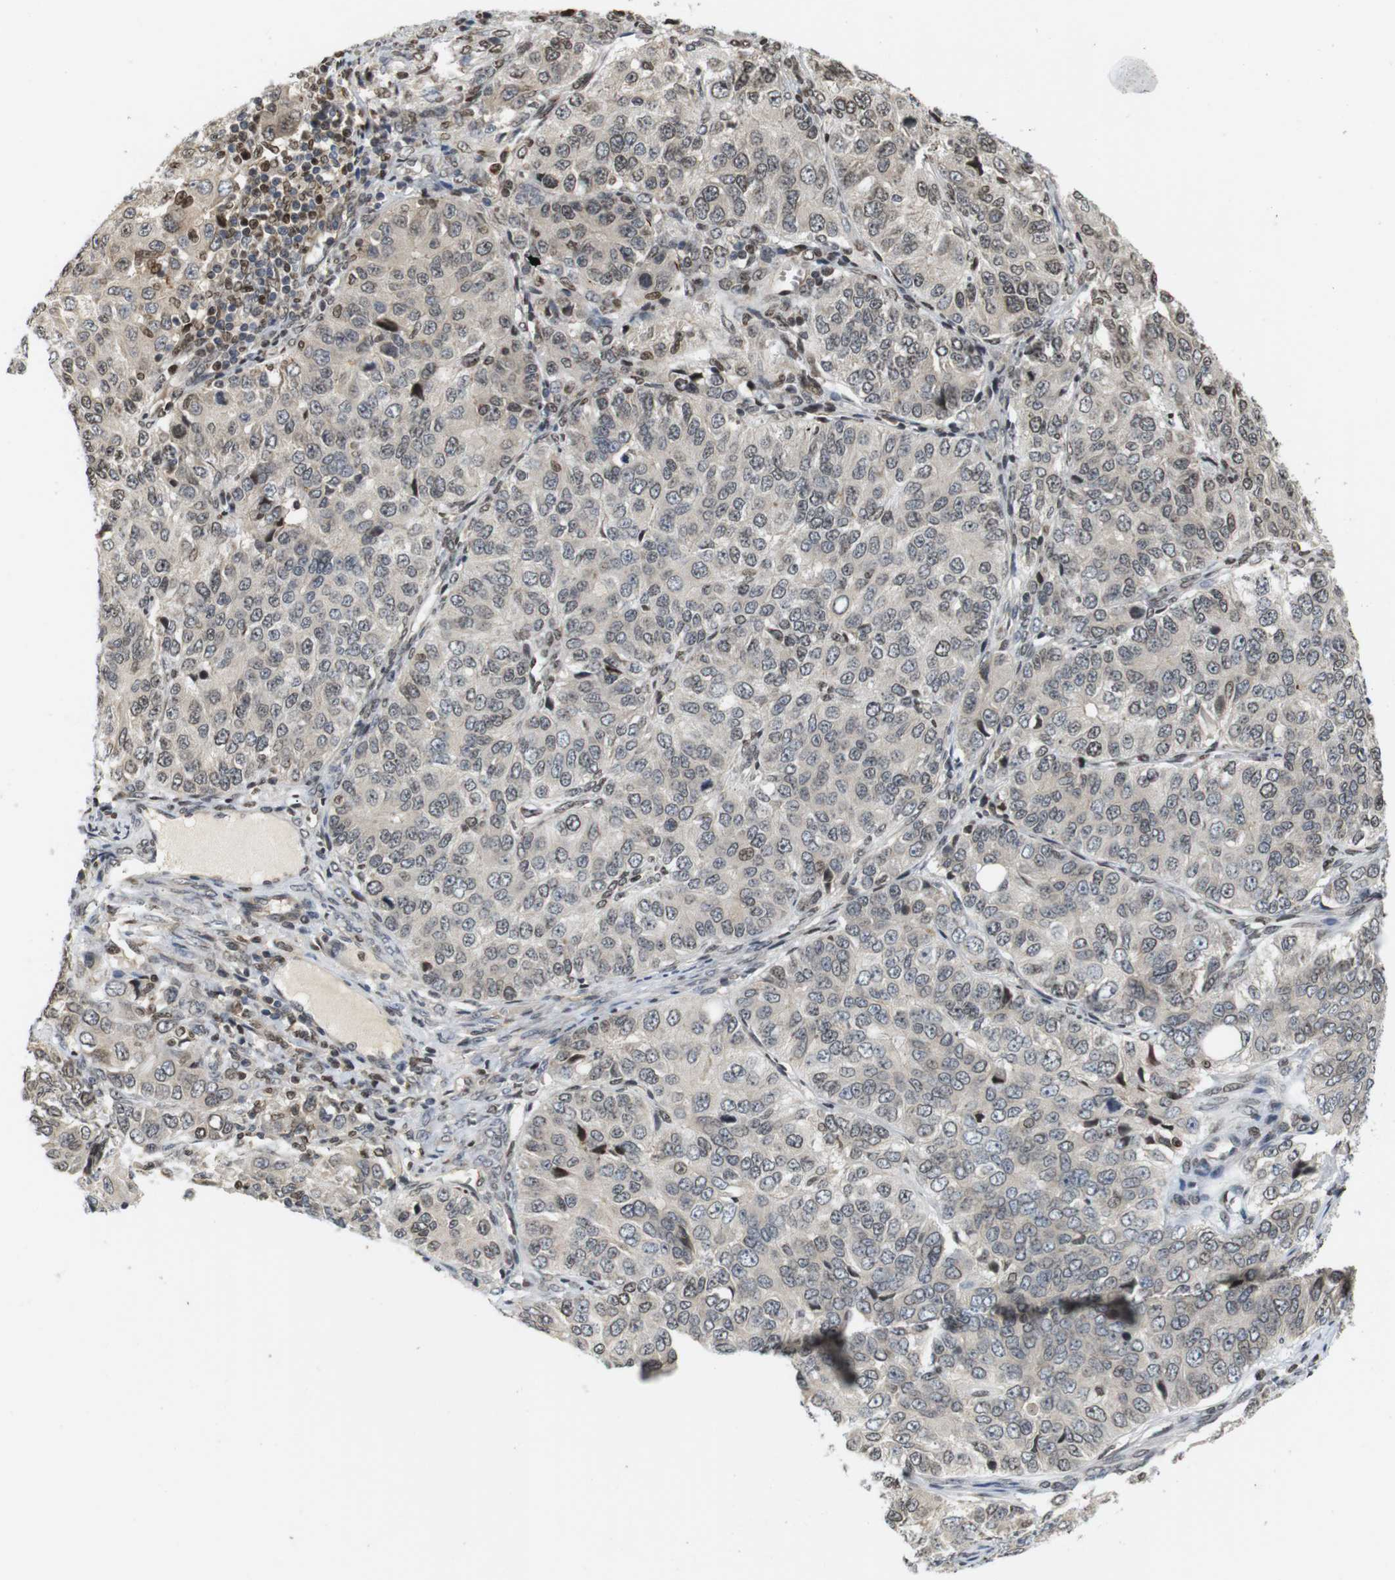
{"staining": {"intensity": "weak", "quantity": "25%-75%", "location": "nuclear"}, "tissue": "ovarian cancer", "cell_type": "Tumor cells", "image_type": "cancer", "snomed": [{"axis": "morphology", "description": "Carcinoma, endometroid"}, {"axis": "topography", "description": "Ovary"}], "caption": "Immunohistochemical staining of endometroid carcinoma (ovarian) reveals weak nuclear protein expression in about 25%-75% of tumor cells. (brown staining indicates protein expression, while blue staining denotes nuclei).", "gene": "MBD1", "patient": {"sex": "female", "age": 51}}